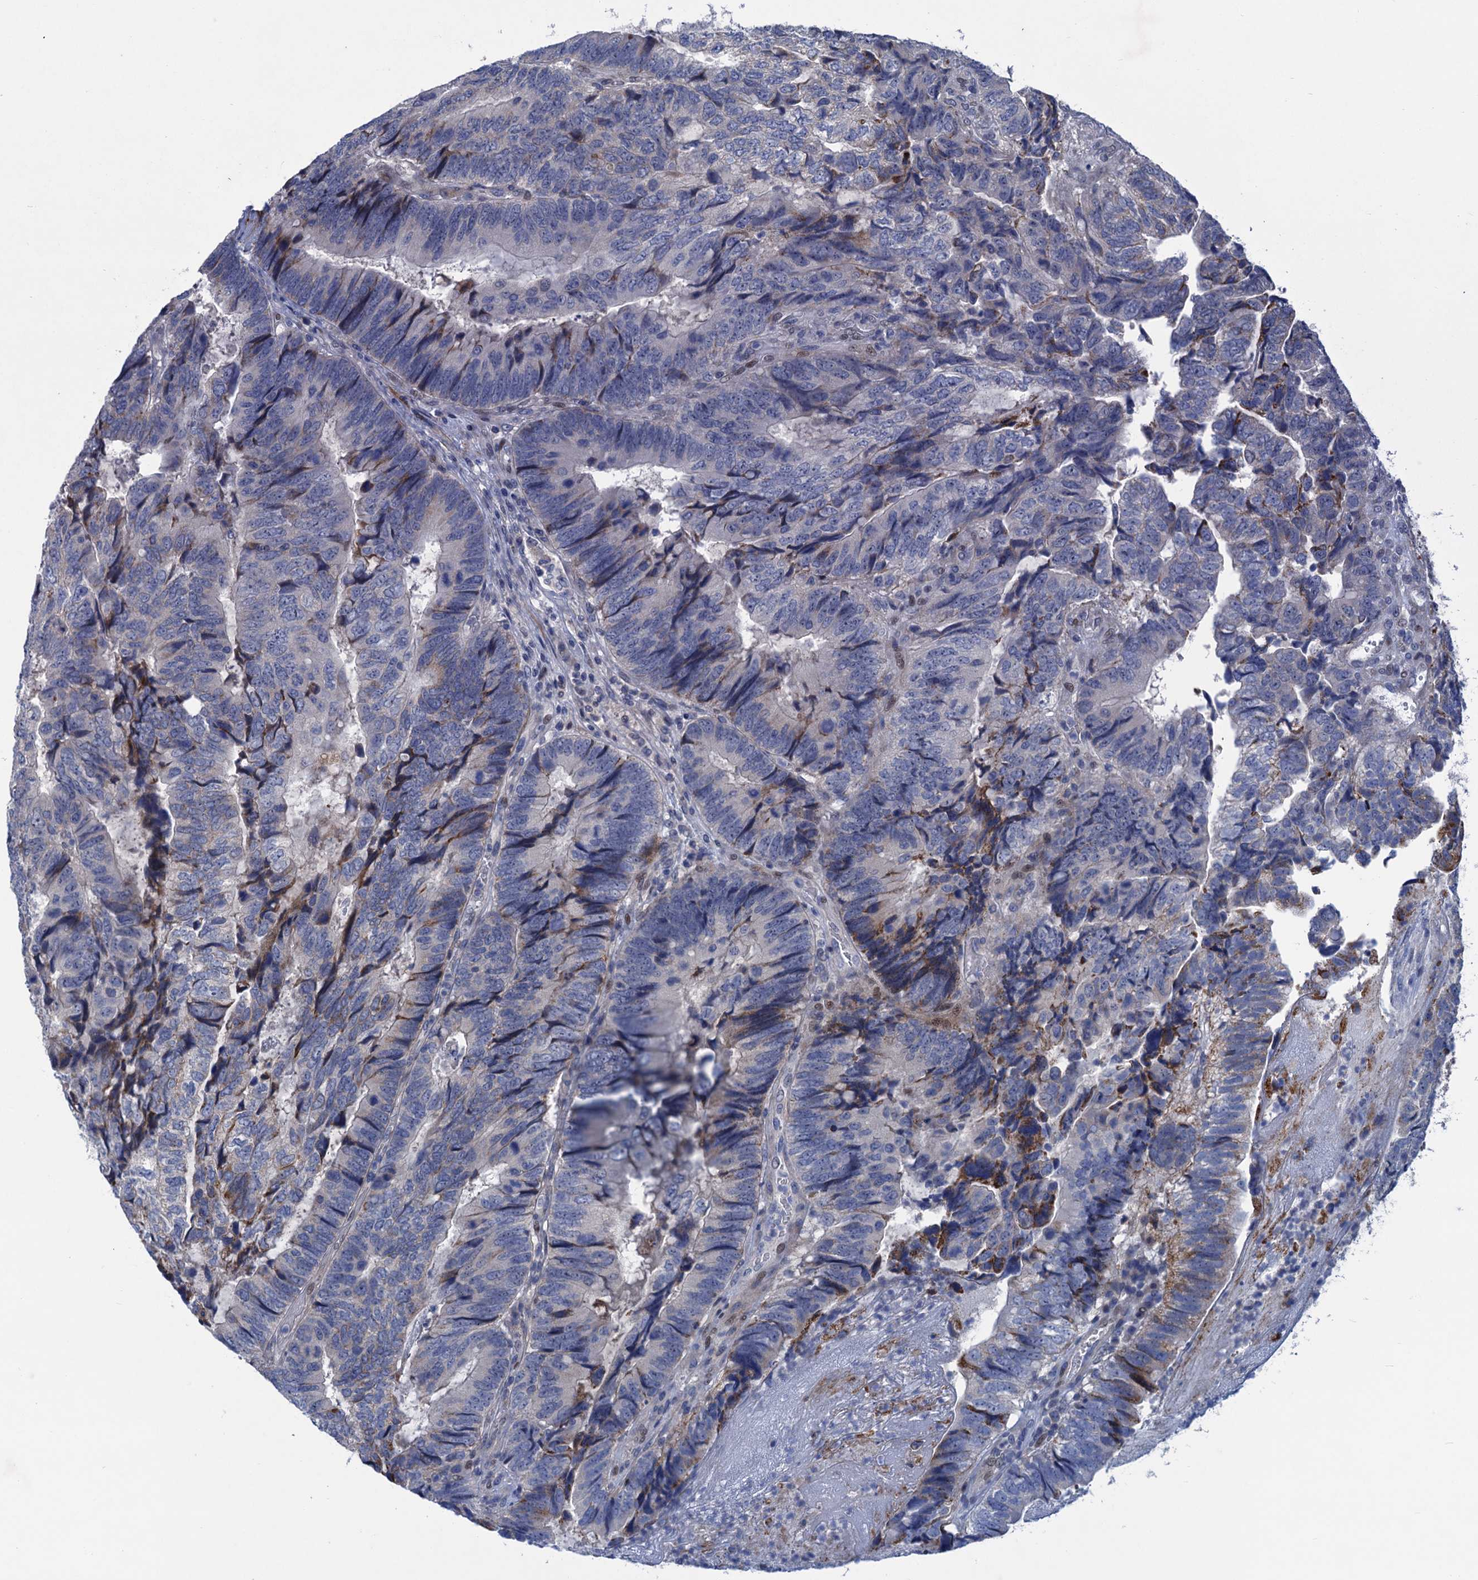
{"staining": {"intensity": "moderate", "quantity": "<25%", "location": "cytoplasmic/membranous"}, "tissue": "colorectal cancer", "cell_type": "Tumor cells", "image_type": "cancer", "snomed": [{"axis": "morphology", "description": "Adenocarcinoma, NOS"}, {"axis": "topography", "description": "Colon"}], "caption": "Immunohistochemical staining of colorectal adenocarcinoma displays low levels of moderate cytoplasmic/membranous protein positivity in about <25% of tumor cells.", "gene": "ESYT3", "patient": {"sex": "female", "age": 67}}